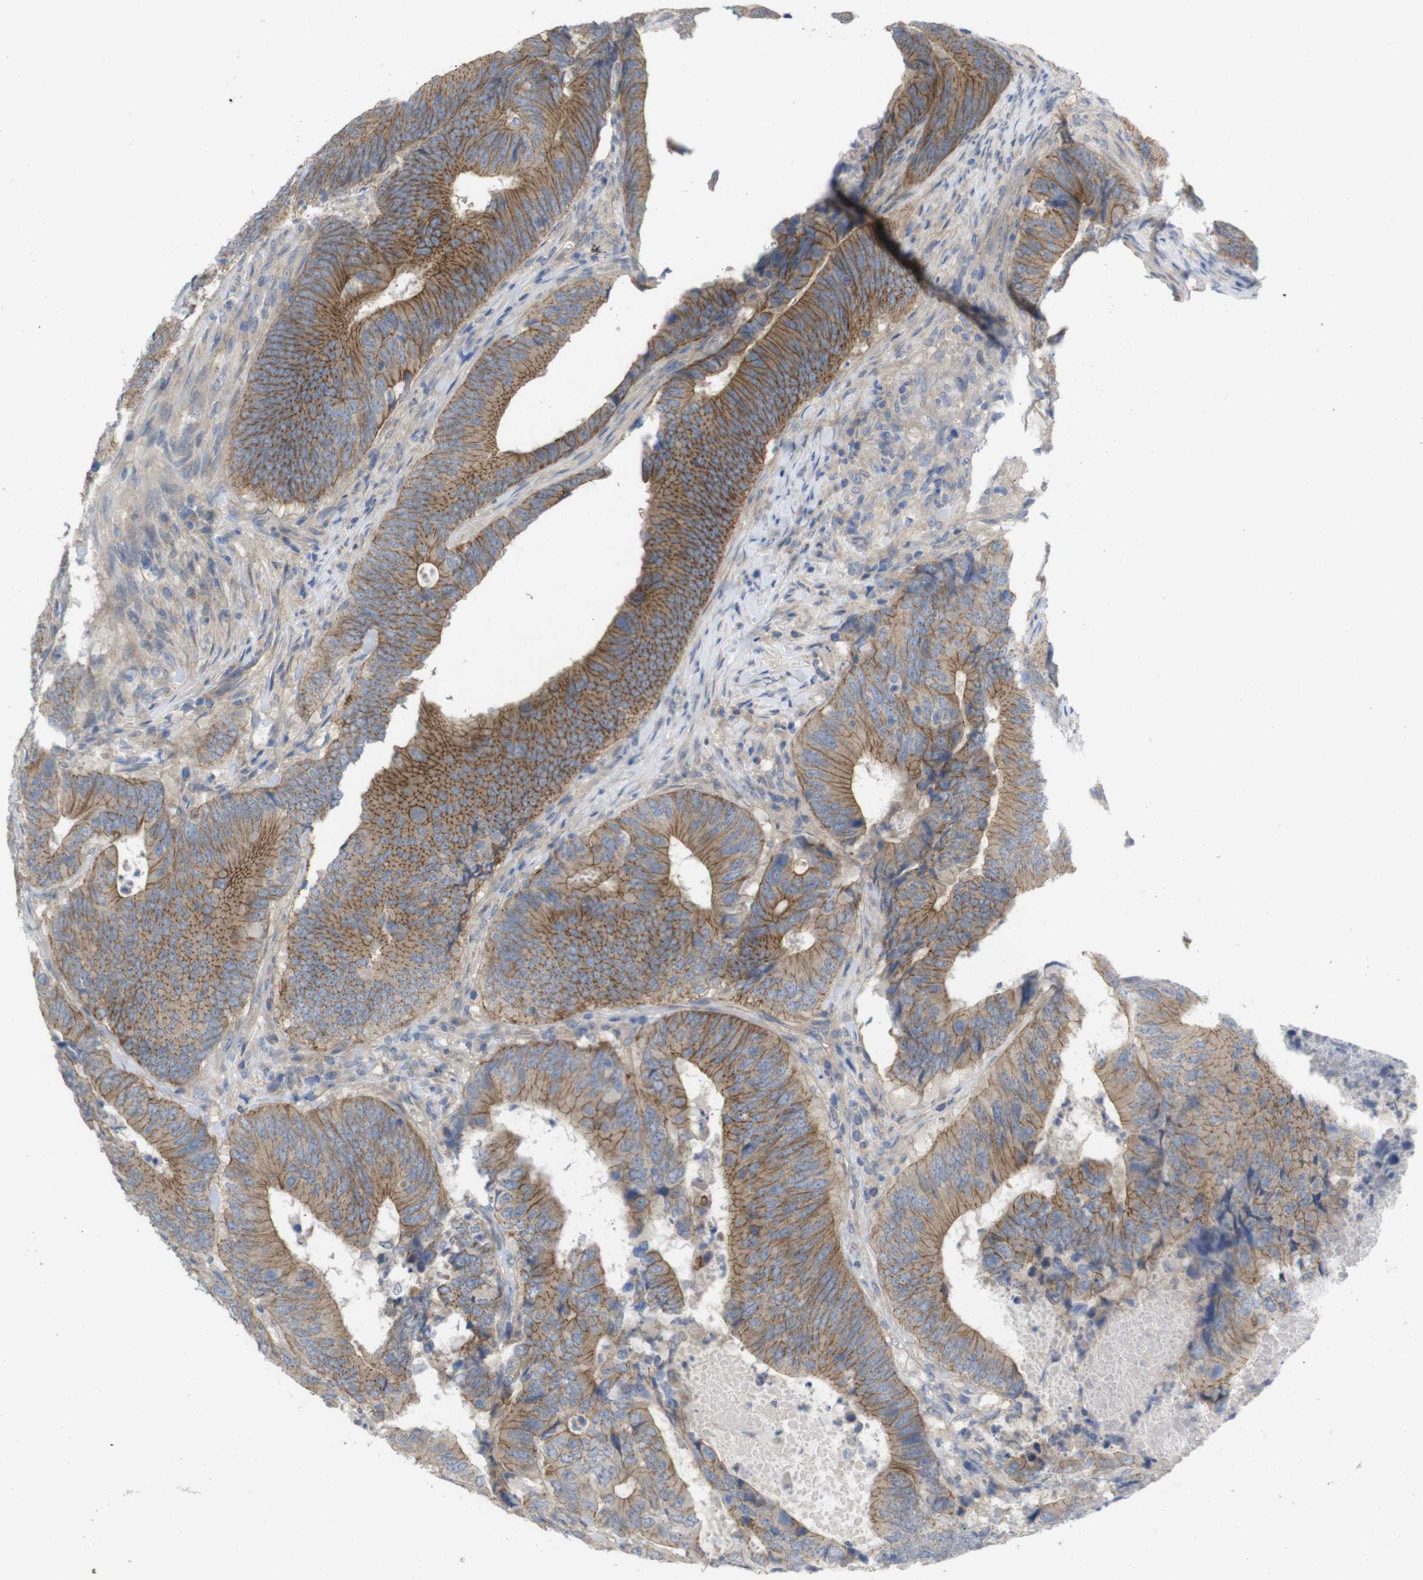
{"staining": {"intensity": "moderate", "quantity": ">75%", "location": "cytoplasmic/membranous"}, "tissue": "colorectal cancer", "cell_type": "Tumor cells", "image_type": "cancer", "snomed": [{"axis": "morphology", "description": "Normal tissue, NOS"}, {"axis": "morphology", "description": "Adenocarcinoma, NOS"}, {"axis": "topography", "description": "Colon"}], "caption": "IHC micrograph of colorectal adenocarcinoma stained for a protein (brown), which displays medium levels of moderate cytoplasmic/membranous staining in about >75% of tumor cells.", "gene": "KIDINS220", "patient": {"sex": "male", "age": 56}}